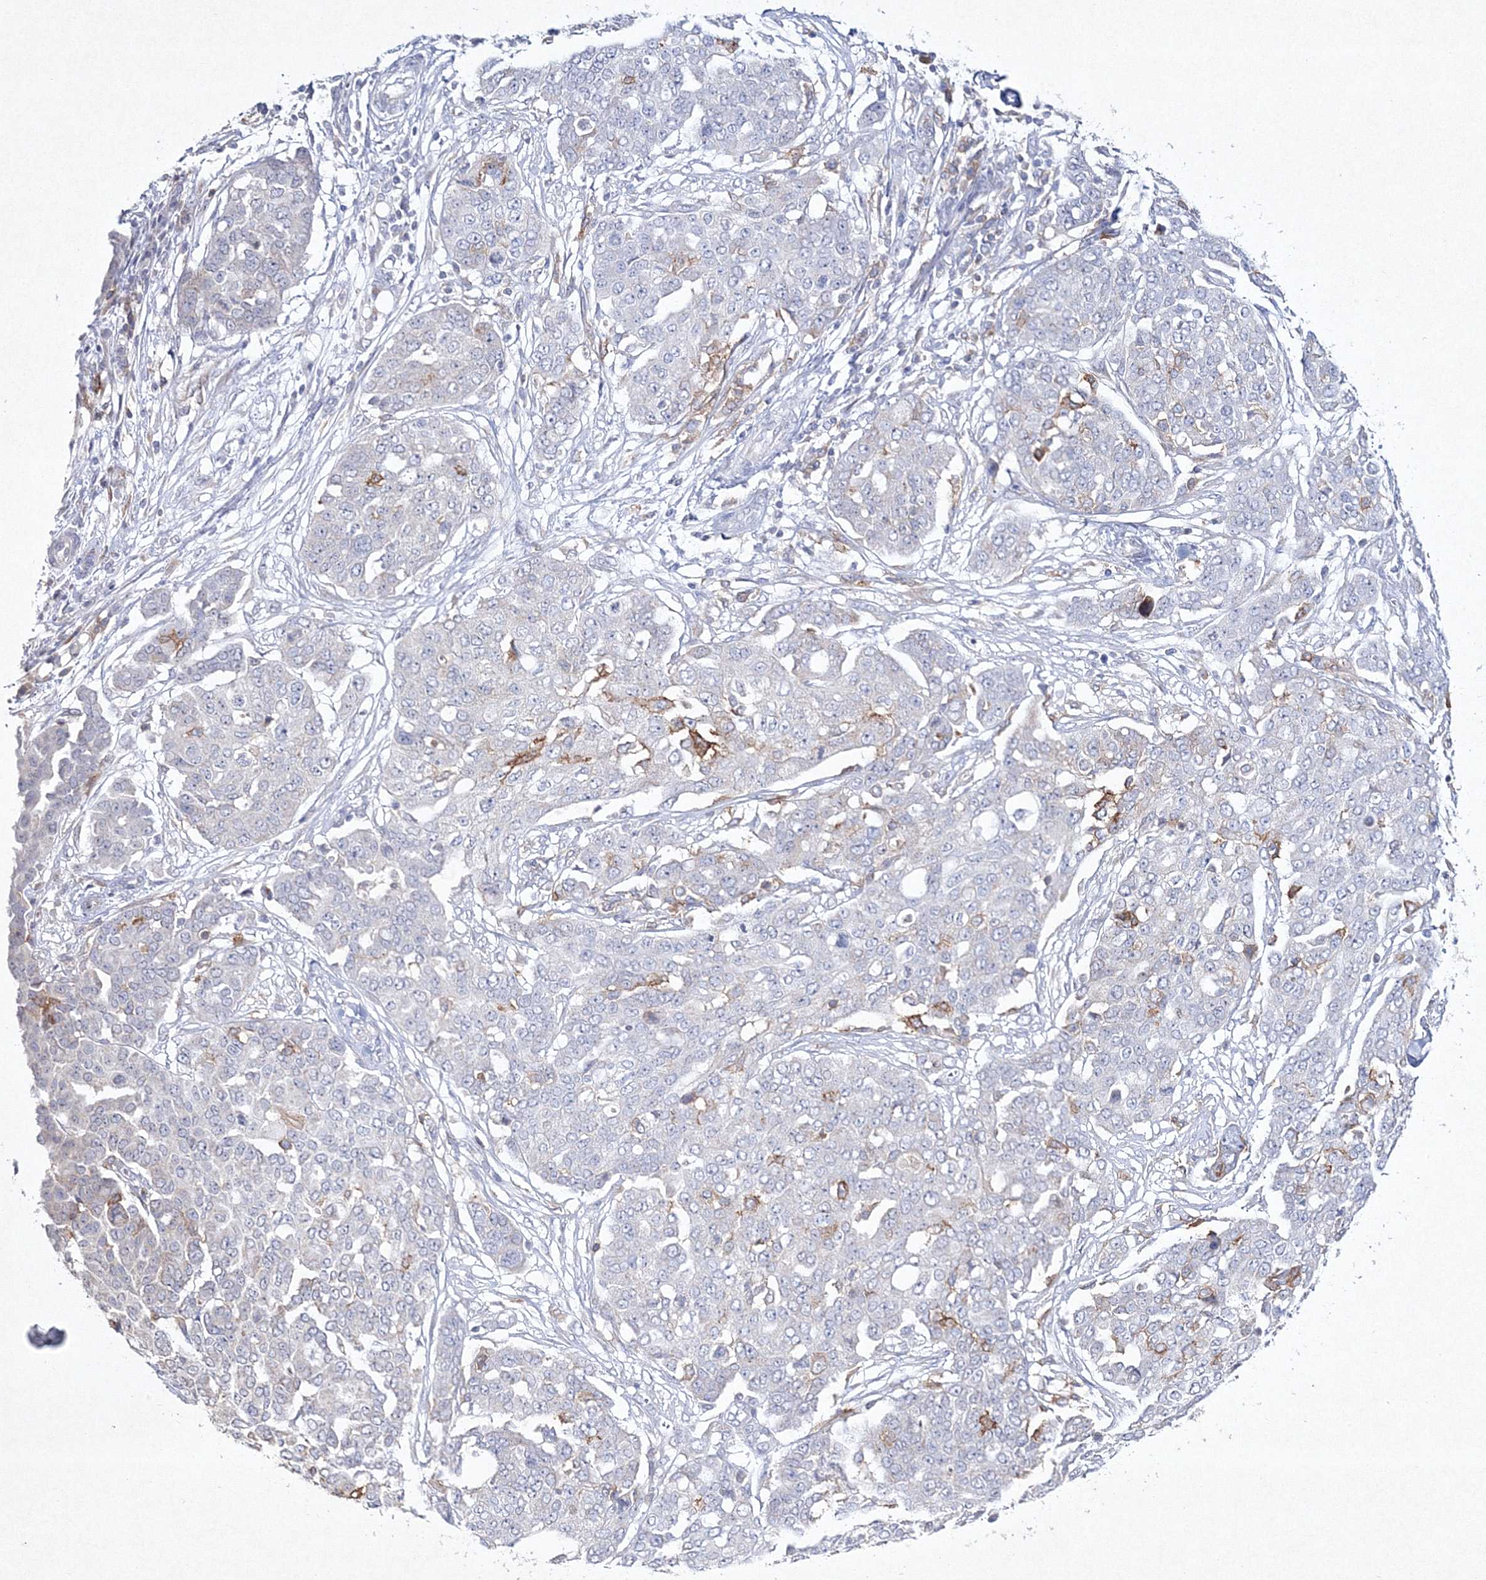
{"staining": {"intensity": "negative", "quantity": "none", "location": "none"}, "tissue": "ovarian cancer", "cell_type": "Tumor cells", "image_type": "cancer", "snomed": [{"axis": "morphology", "description": "Cystadenocarcinoma, serous, NOS"}, {"axis": "topography", "description": "Soft tissue"}, {"axis": "topography", "description": "Ovary"}], "caption": "Protein analysis of ovarian serous cystadenocarcinoma reveals no significant staining in tumor cells.", "gene": "HCST", "patient": {"sex": "female", "age": 57}}